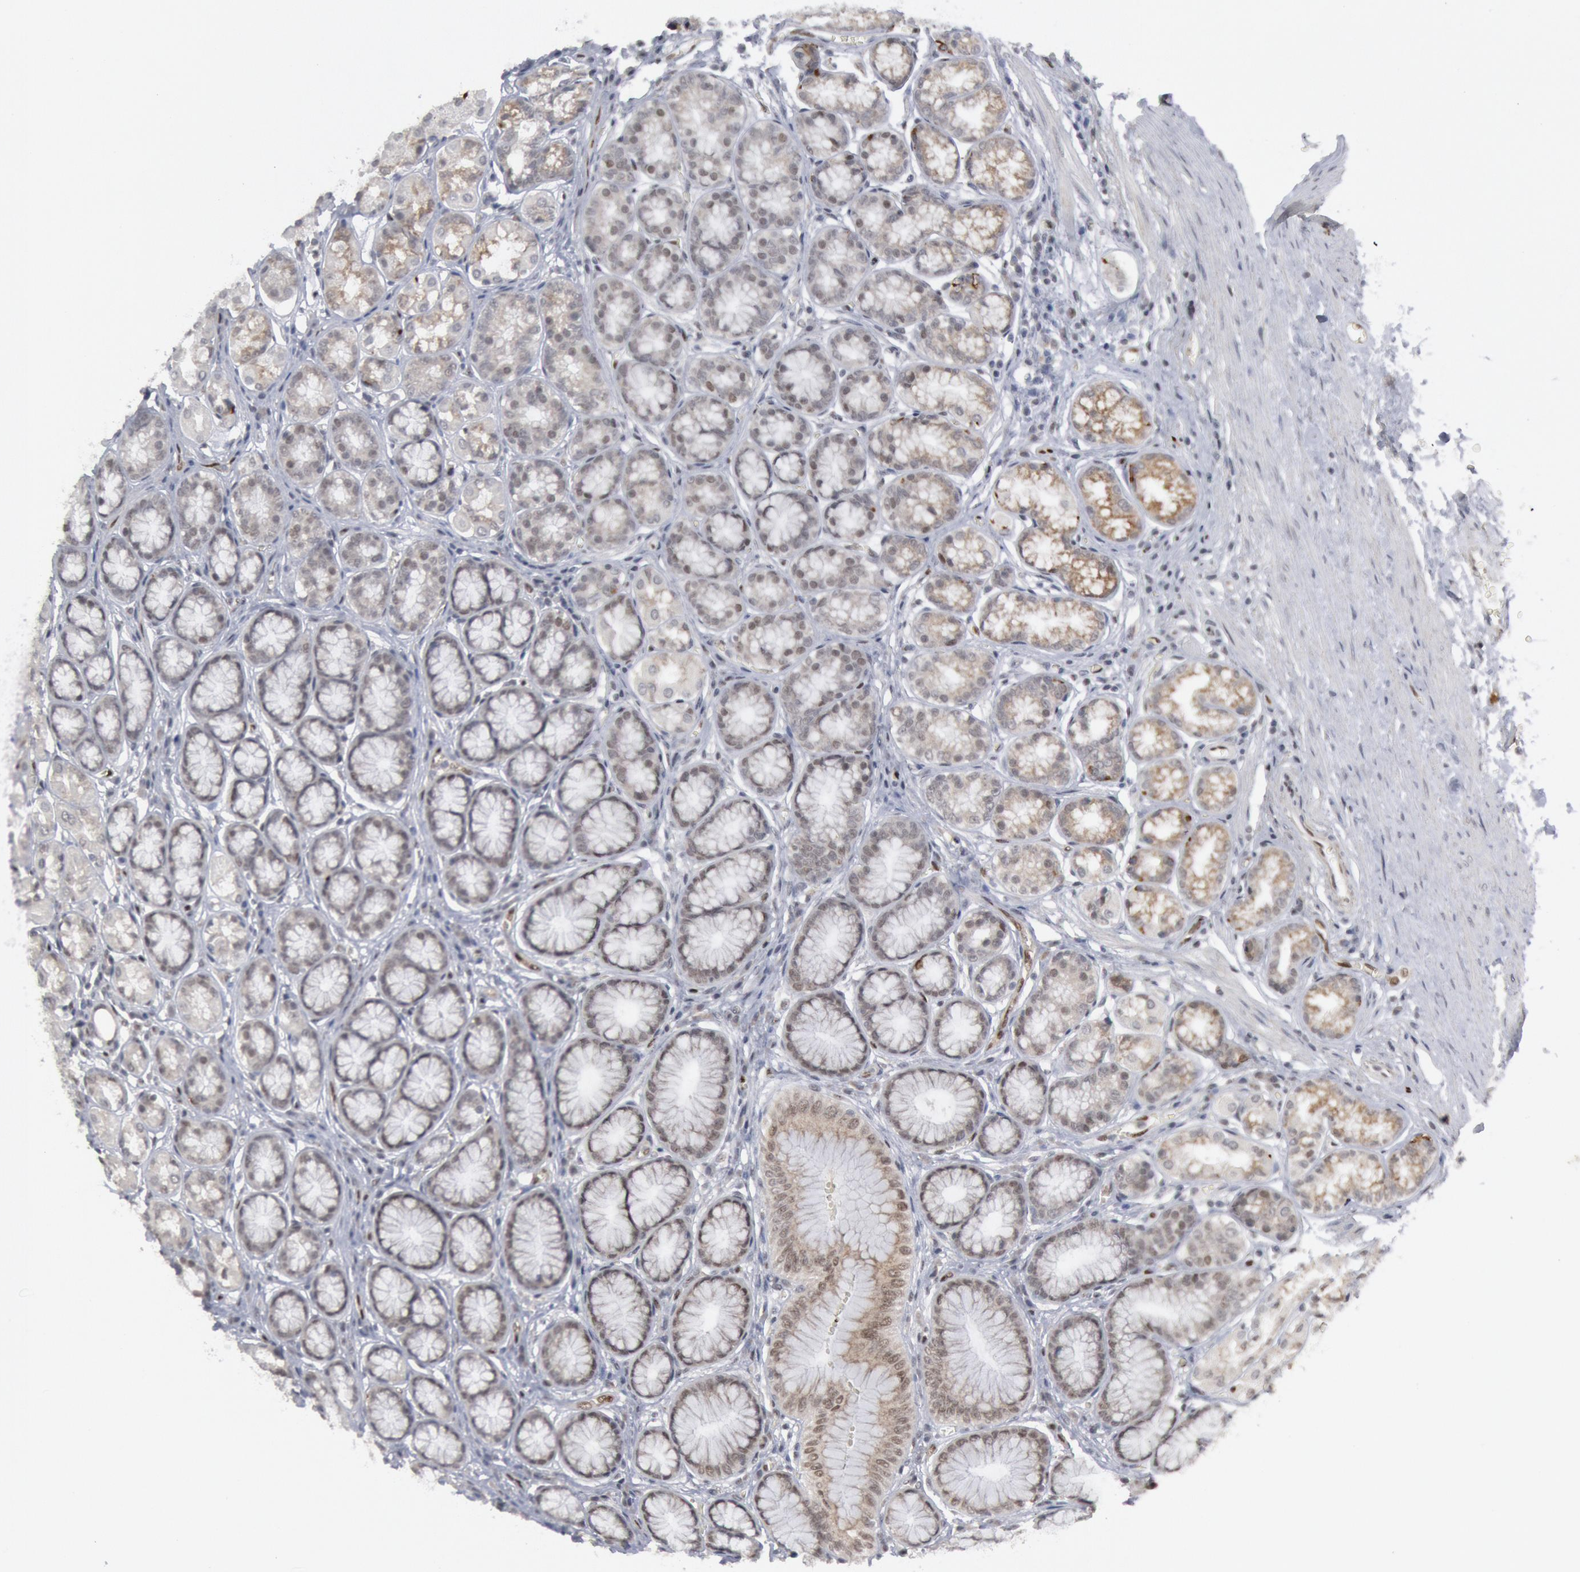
{"staining": {"intensity": "negative", "quantity": "none", "location": "none"}, "tissue": "stomach", "cell_type": "Glandular cells", "image_type": "normal", "snomed": [{"axis": "morphology", "description": "Normal tissue, NOS"}, {"axis": "topography", "description": "Stomach"}, {"axis": "topography", "description": "Stomach, lower"}], "caption": "Immunohistochemistry micrograph of unremarkable stomach: stomach stained with DAB (3,3'-diaminobenzidine) exhibits no significant protein positivity in glandular cells. Nuclei are stained in blue.", "gene": "FOXO1", "patient": {"sex": "male", "age": 76}}